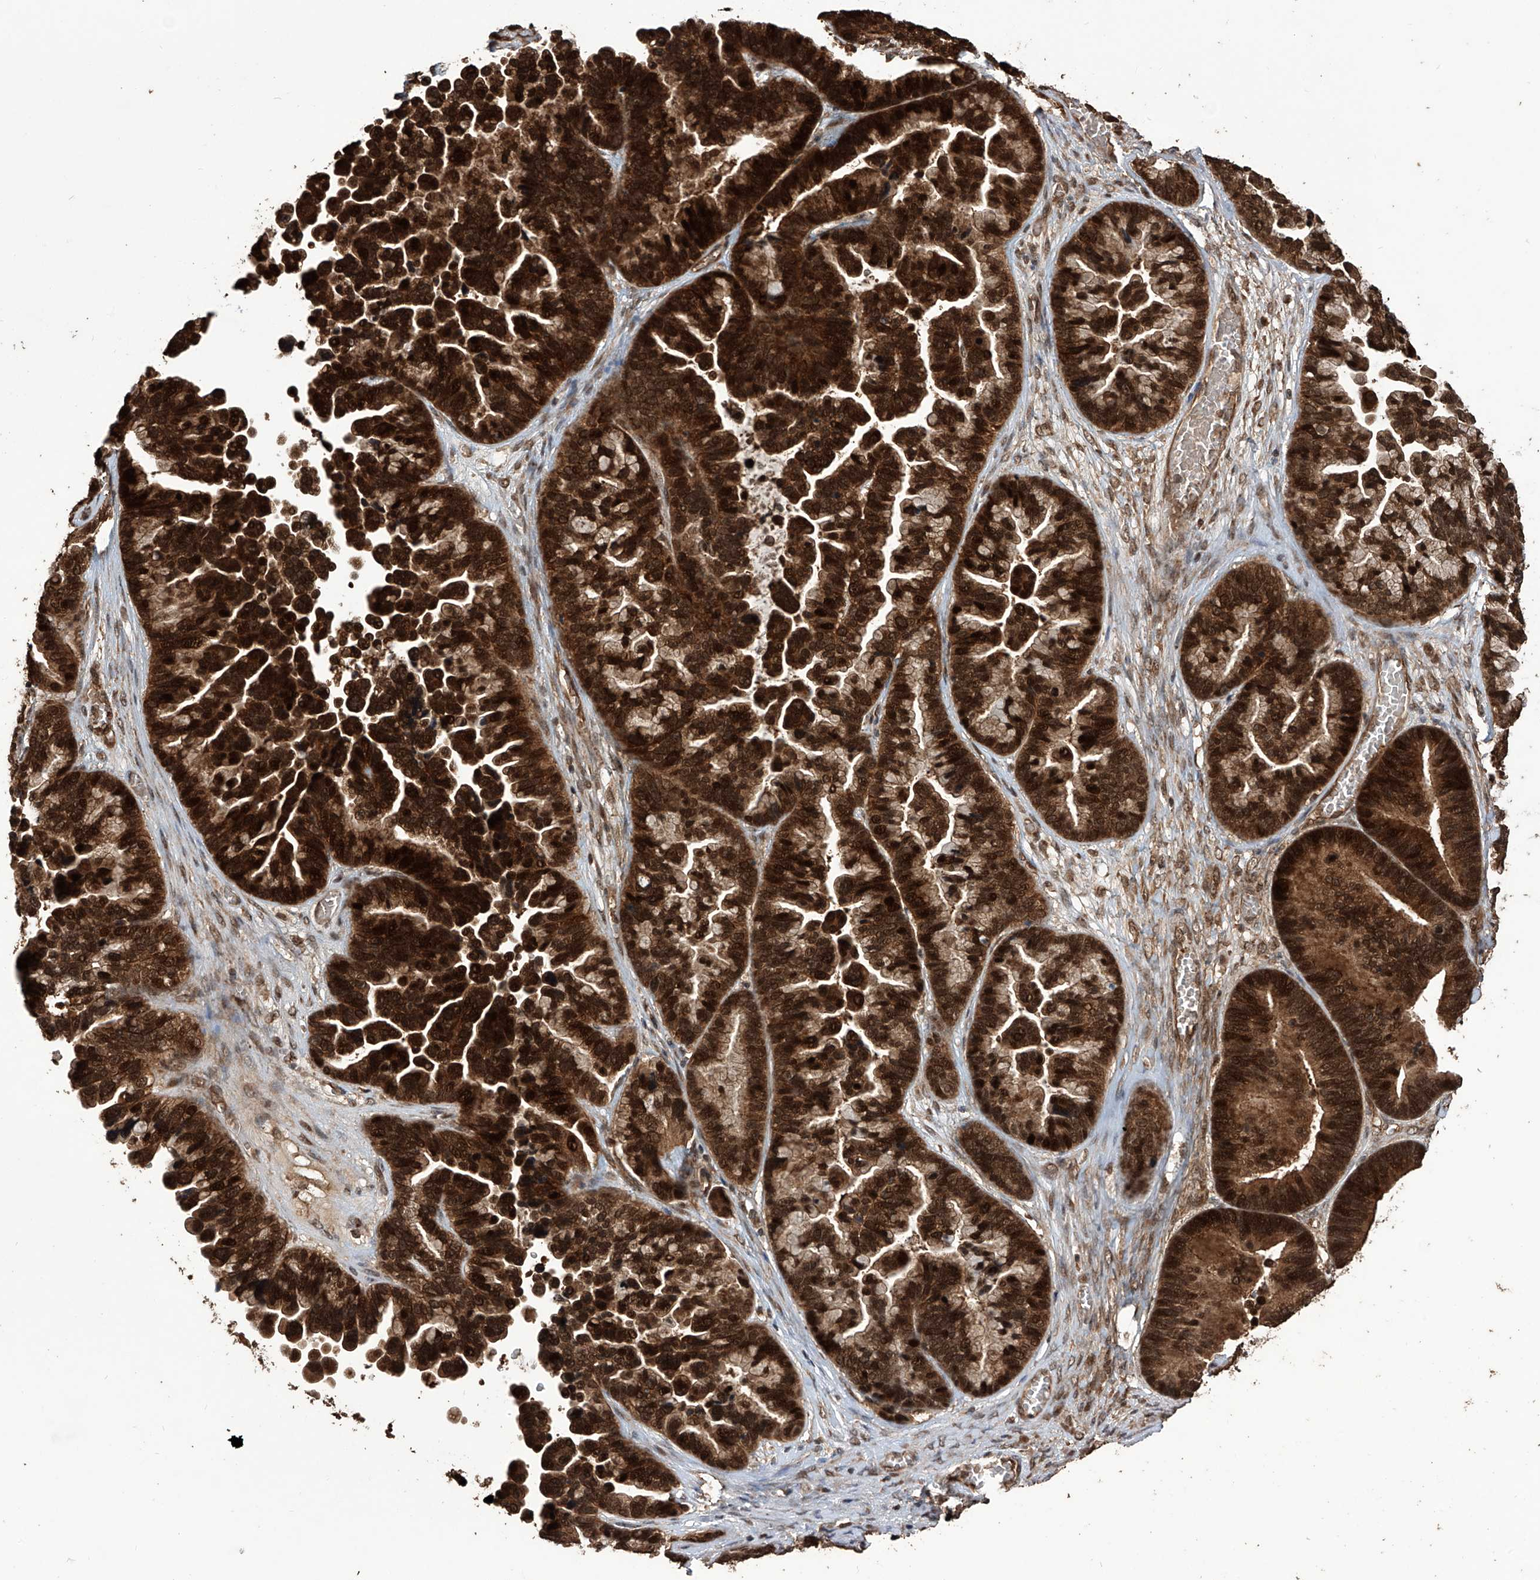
{"staining": {"intensity": "strong", "quantity": ">75%", "location": "cytoplasmic/membranous,nuclear"}, "tissue": "ovarian cancer", "cell_type": "Tumor cells", "image_type": "cancer", "snomed": [{"axis": "morphology", "description": "Cystadenocarcinoma, serous, NOS"}, {"axis": "topography", "description": "Ovary"}], "caption": "A high-resolution histopathology image shows immunohistochemistry (IHC) staining of serous cystadenocarcinoma (ovarian), which shows strong cytoplasmic/membranous and nuclear positivity in approximately >75% of tumor cells.", "gene": "LYSMD4", "patient": {"sex": "female", "age": 56}}